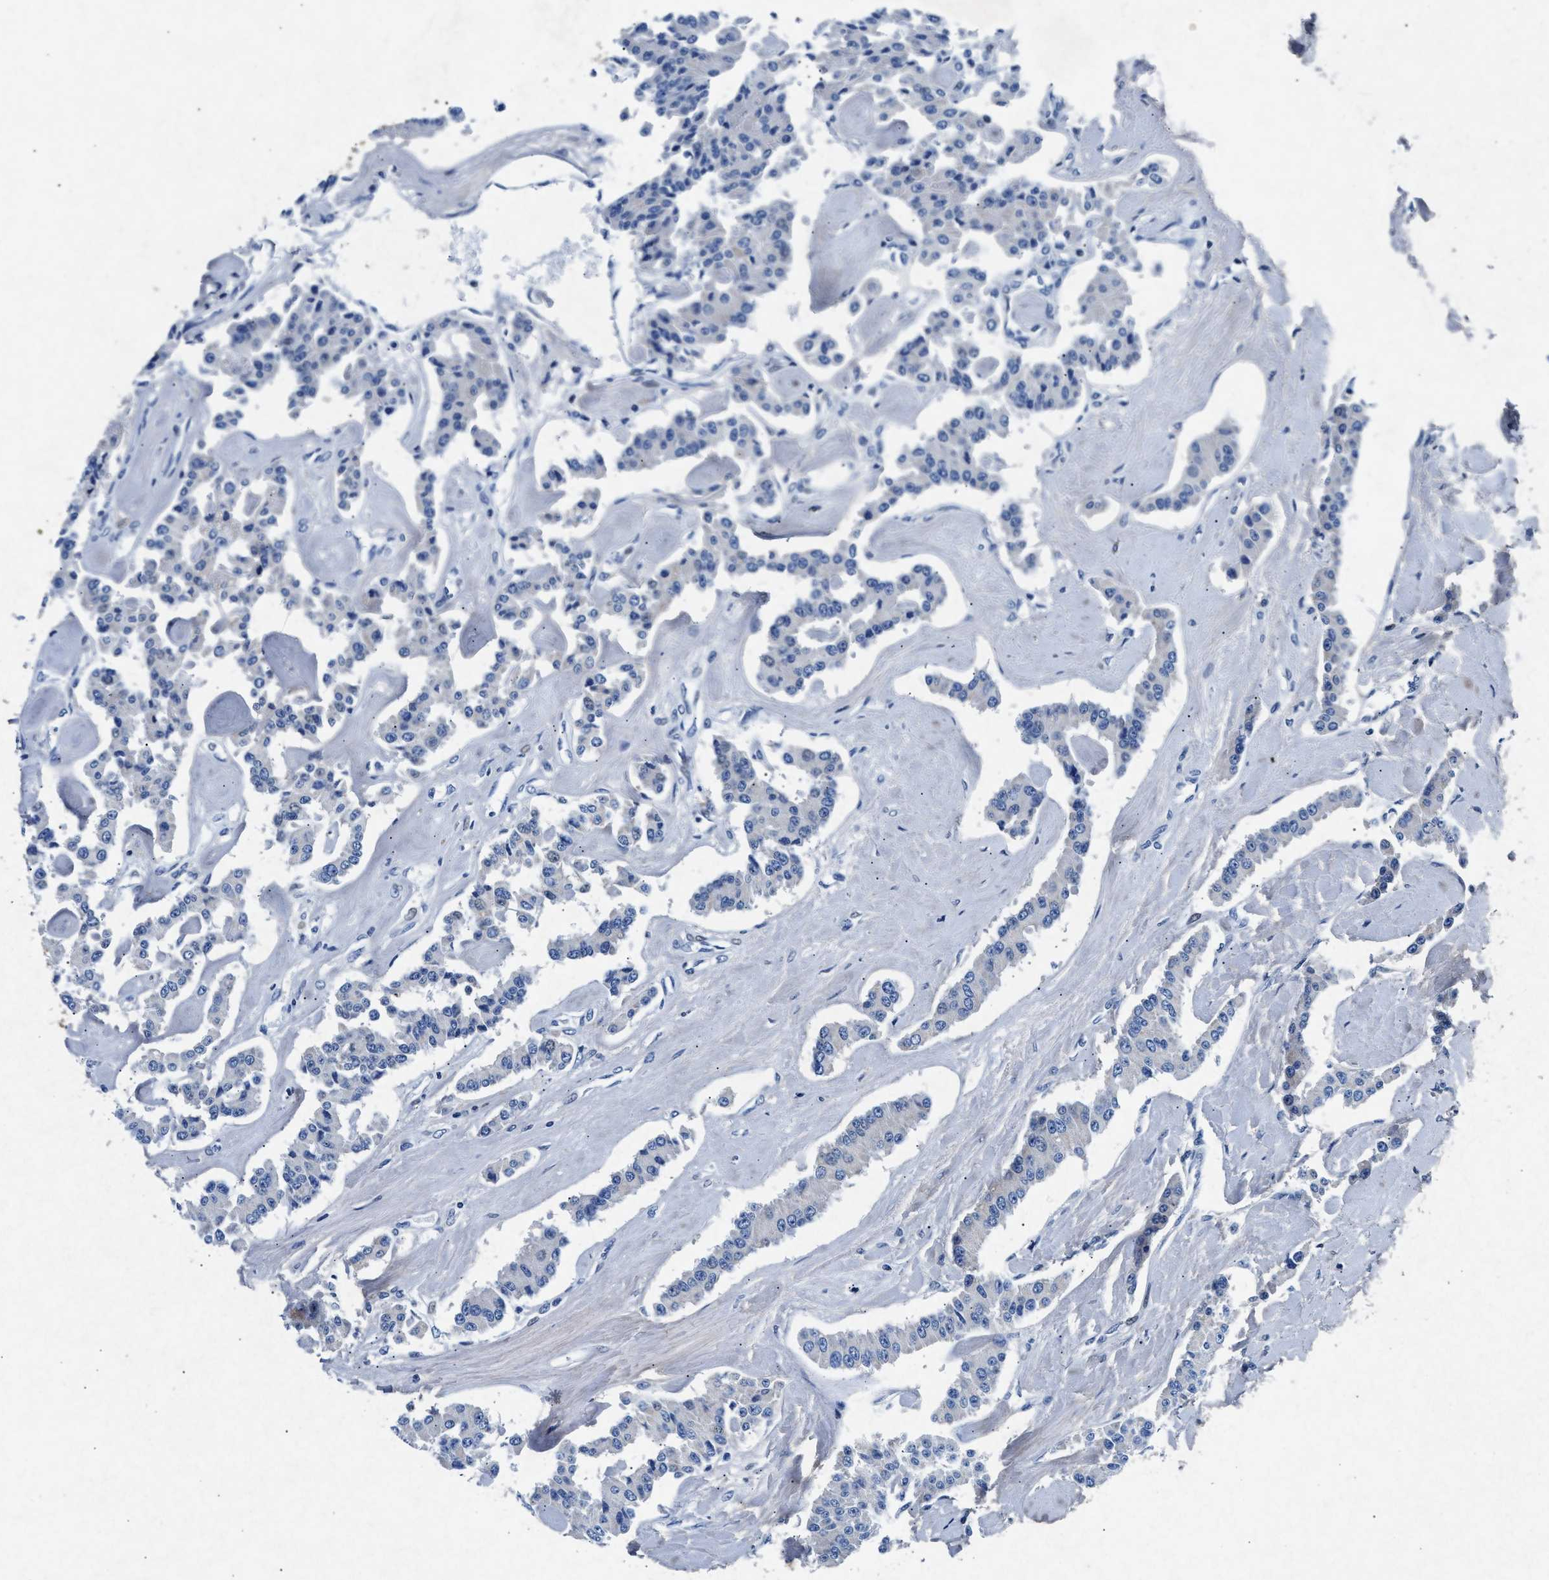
{"staining": {"intensity": "negative", "quantity": "none", "location": "none"}, "tissue": "carcinoid", "cell_type": "Tumor cells", "image_type": "cancer", "snomed": [{"axis": "morphology", "description": "Carcinoid, malignant, NOS"}, {"axis": "topography", "description": "Pancreas"}], "caption": "DAB immunohistochemical staining of human carcinoid (malignant) reveals no significant expression in tumor cells.", "gene": "MAP6", "patient": {"sex": "male", "age": 41}}